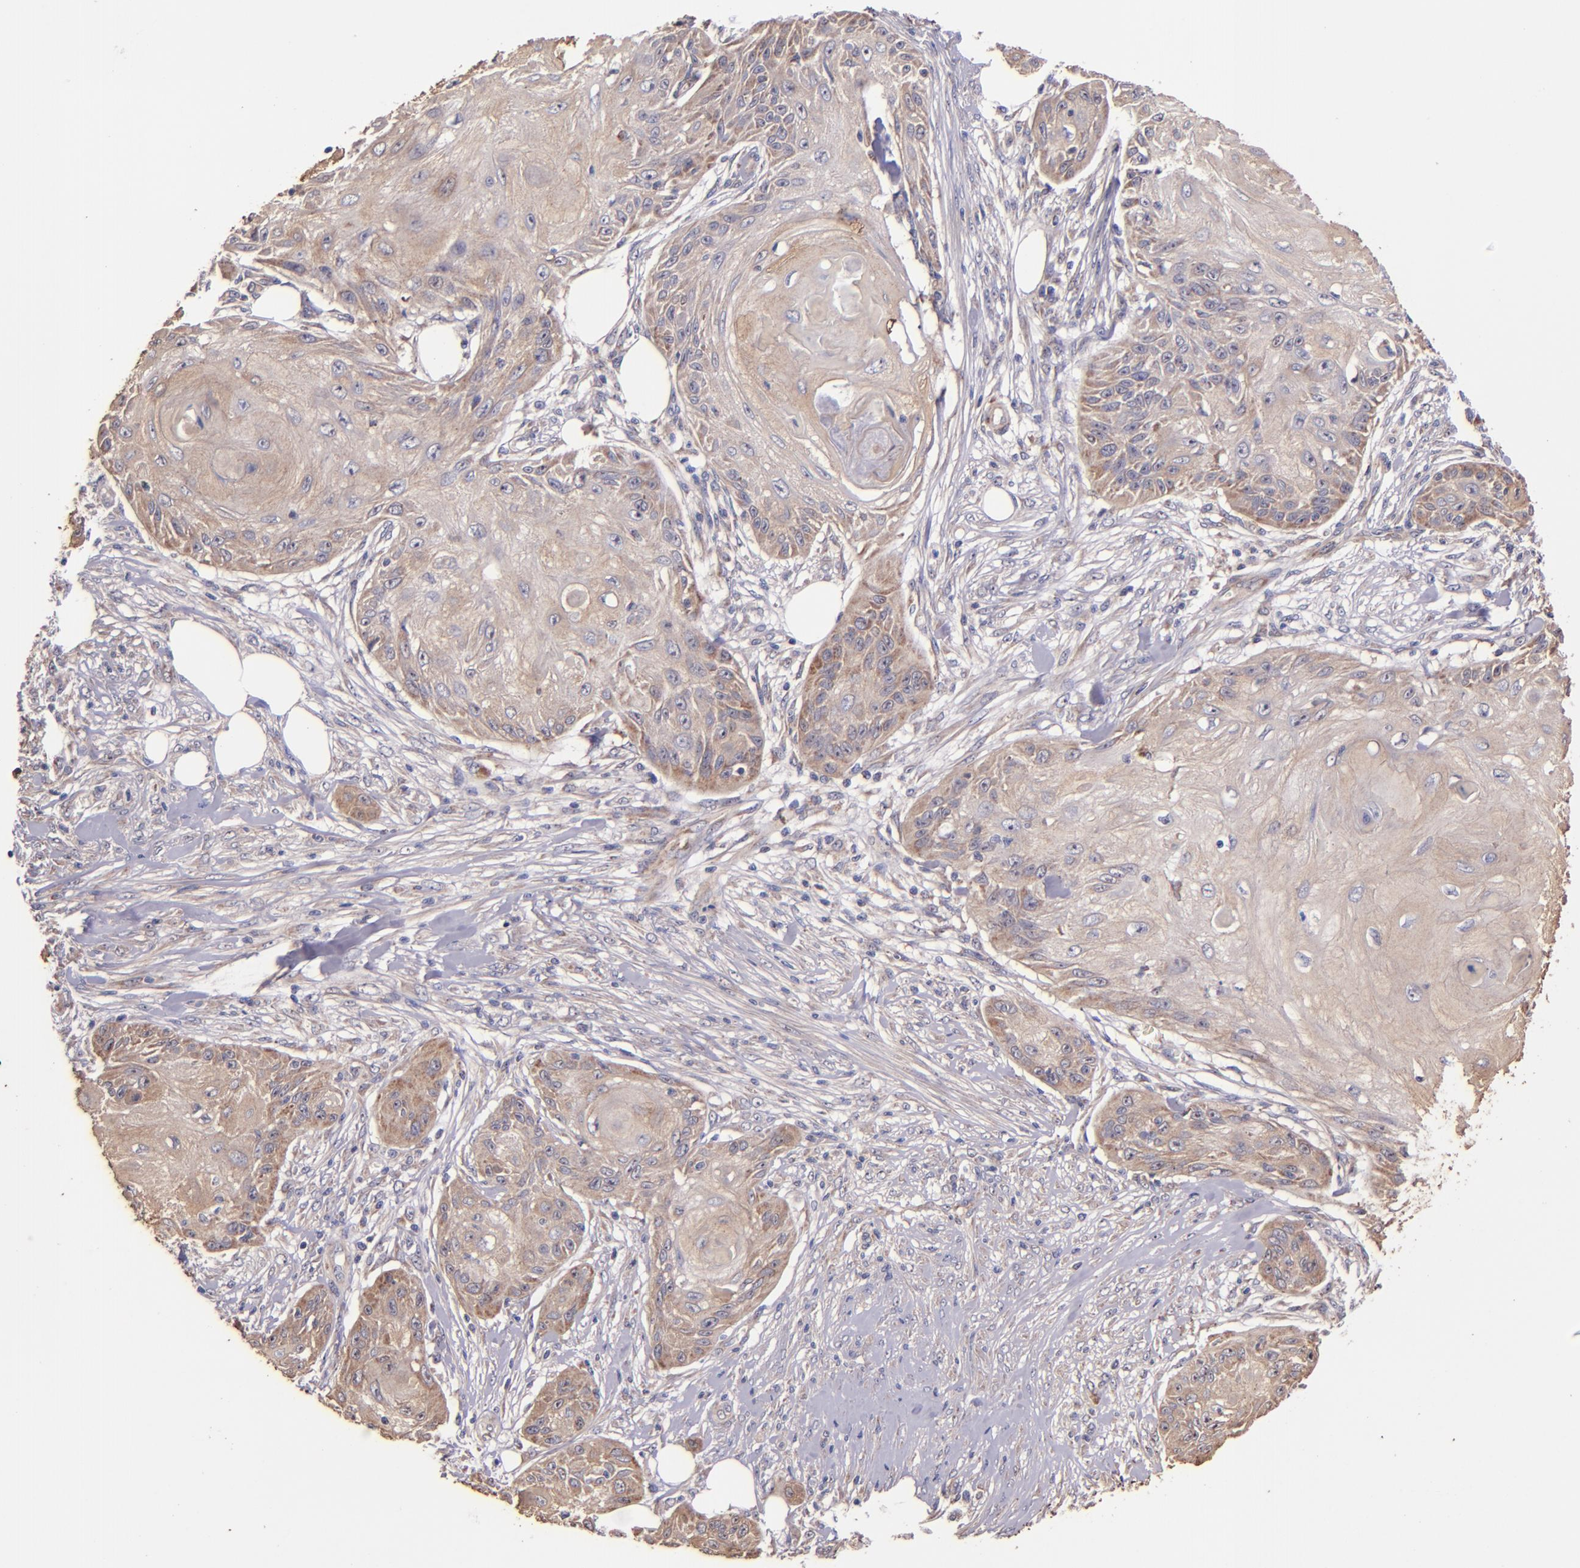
{"staining": {"intensity": "weak", "quantity": ">75%", "location": "cytoplasmic/membranous"}, "tissue": "skin cancer", "cell_type": "Tumor cells", "image_type": "cancer", "snomed": [{"axis": "morphology", "description": "Squamous cell carcinoma, NOS"}, {"axis": "topography", "description": "Skin"}], "caption": "Tumor cells exhibit weak cytoplasmic/membranous expression in approximately >75% of cells in skin cancer.", "gene": "SHC1", "patient": {"sex": "female", "age": 88}}